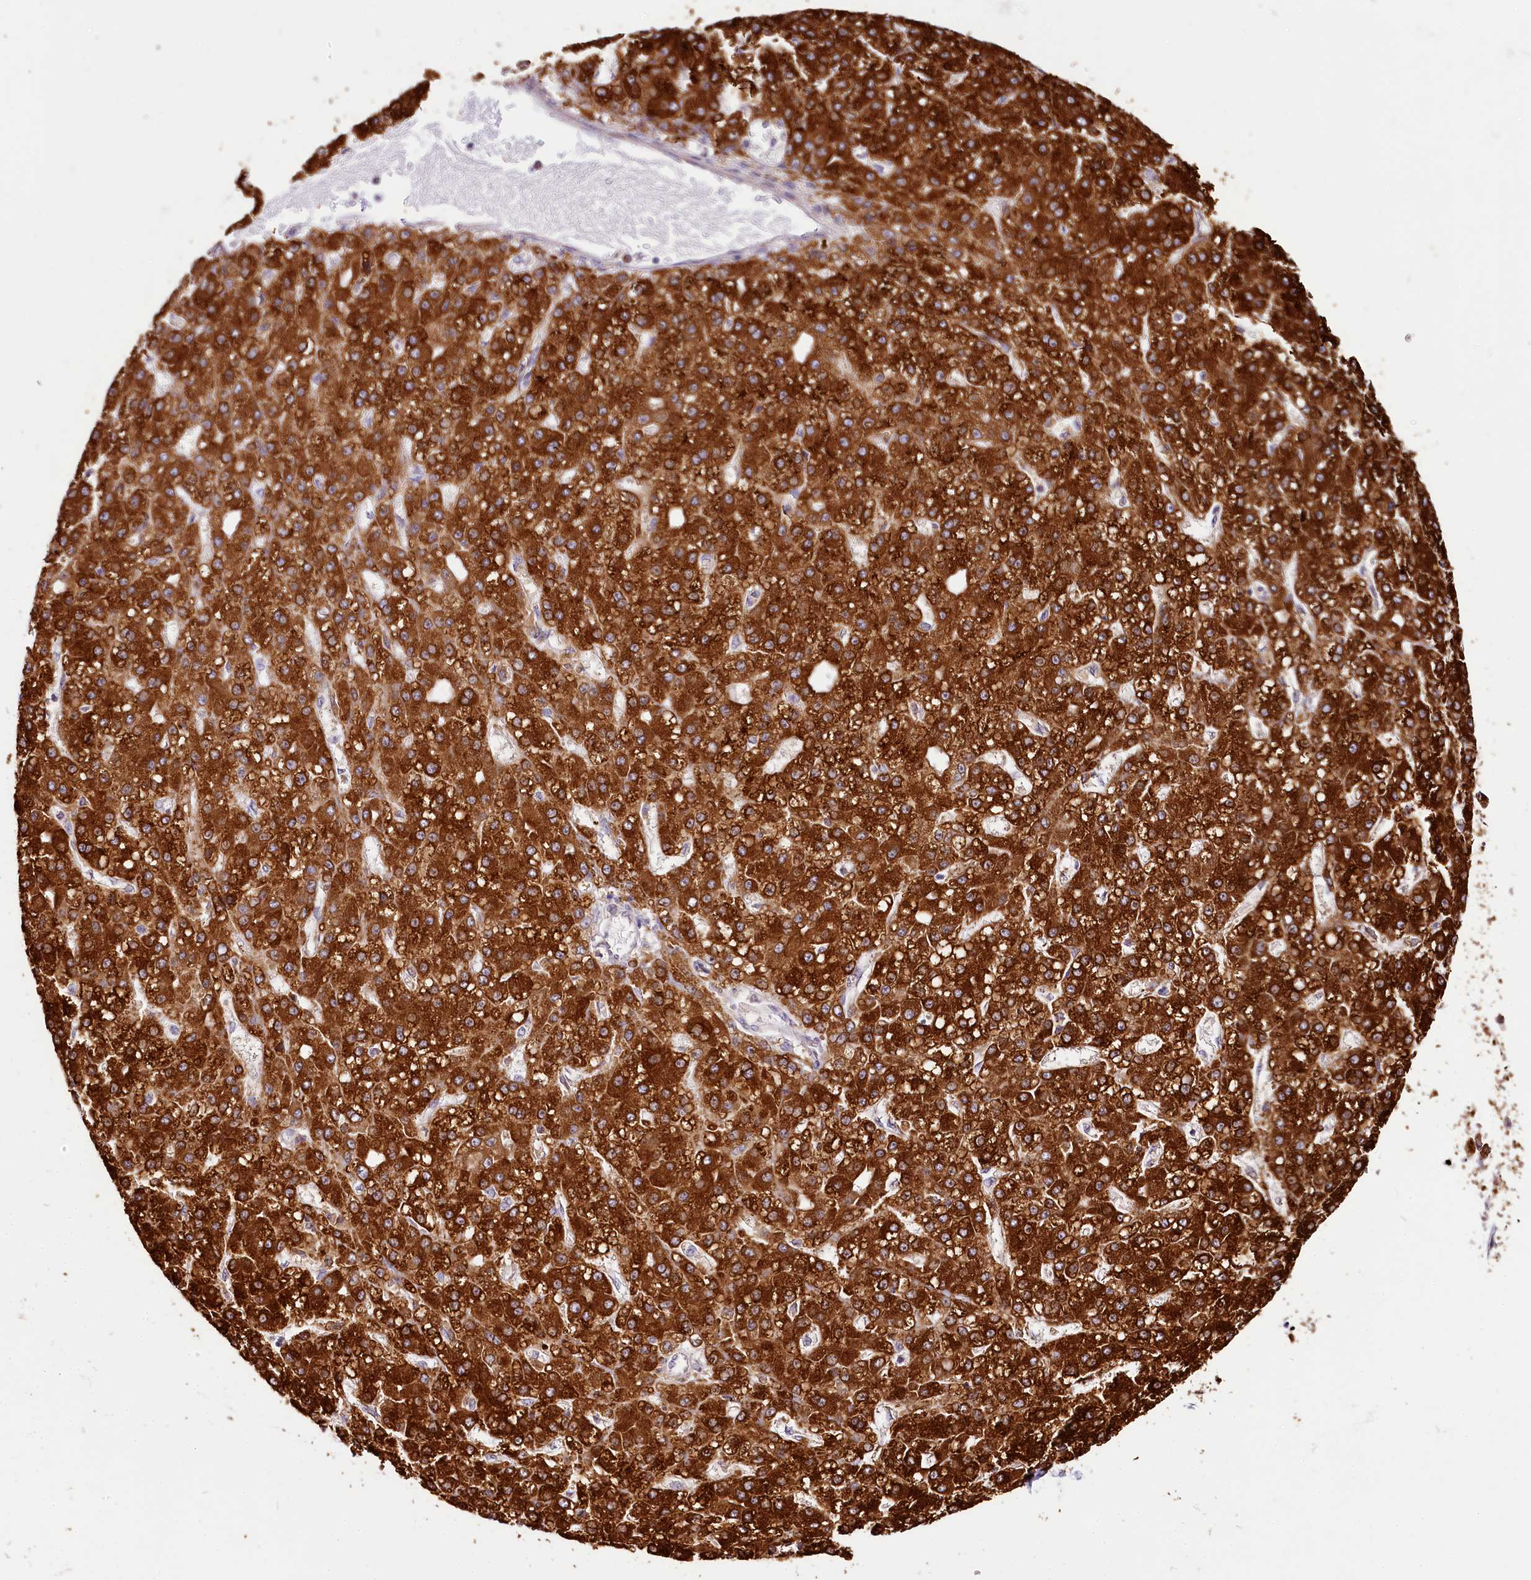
{"staining": {"intensity": "strong", "quantity": ">75%", "location": "cytoplasmic/membranous"}, "tissue": "liver cancer", "cell_type": "Tumor cells", "image_type": "cancer", "snomed": [{"axis": "morphology", "description": "Carcinoma, Hepatocellular, NOS"}, {"axis": "topography", "description": "Liver"}], "caption": "Immunohistochemical staining of liver cancer displays high levels of strong cytoplasmic/membranous protein positivity in approximately >75% of tumor cells. The staining was performed using DAB to visualize the protein expression in brown, while the nuclei were stained in blue with hematoxylin (Magnification: 20x).", "gene": "PPIP5K2", "patient": {"sex": "male", "age": 67}}